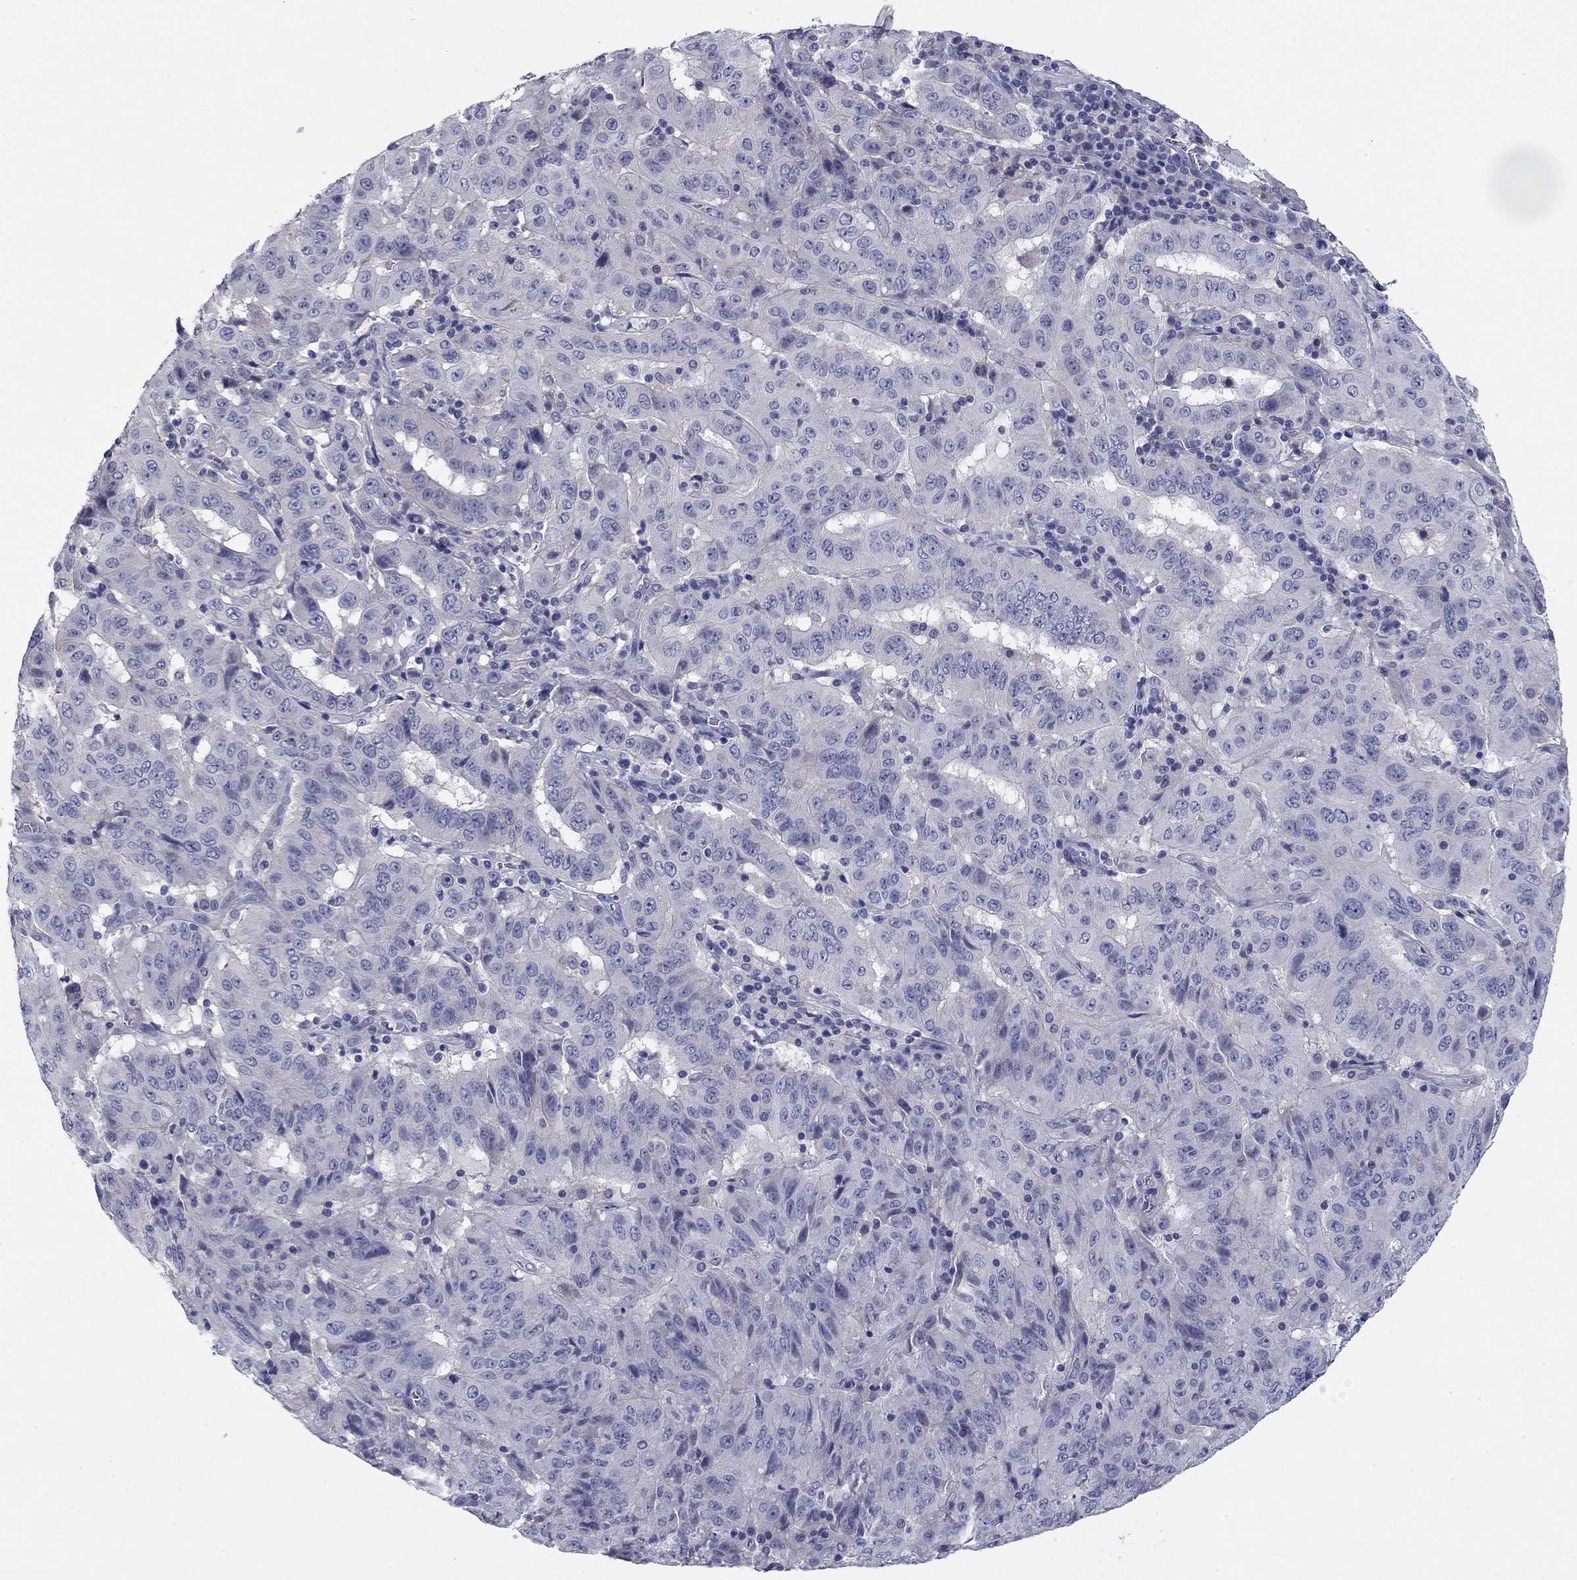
{"staining": {"intensity": "negative", "quantity": "none", "location": "none"}, "tissue": "pancreatic cancer", "cell_type": "Tumor cells", "image_type": "cancer", "snomed": [{"axis": "morphology", "description": "Adenocarcinoma, NOS"}, {"axis": "topography", "description": "Pancreas"}], "caption": "Immunohistochemistry (IHC) photomicrograph of pancreatic cancer (adenocarcinoma) stained for a protein (brown), which reveals no expression in tumor cells. Nuclei are stained in blue.", "gene": "CNTNAP4", "patient": {"sex": "male", "age": 63}}